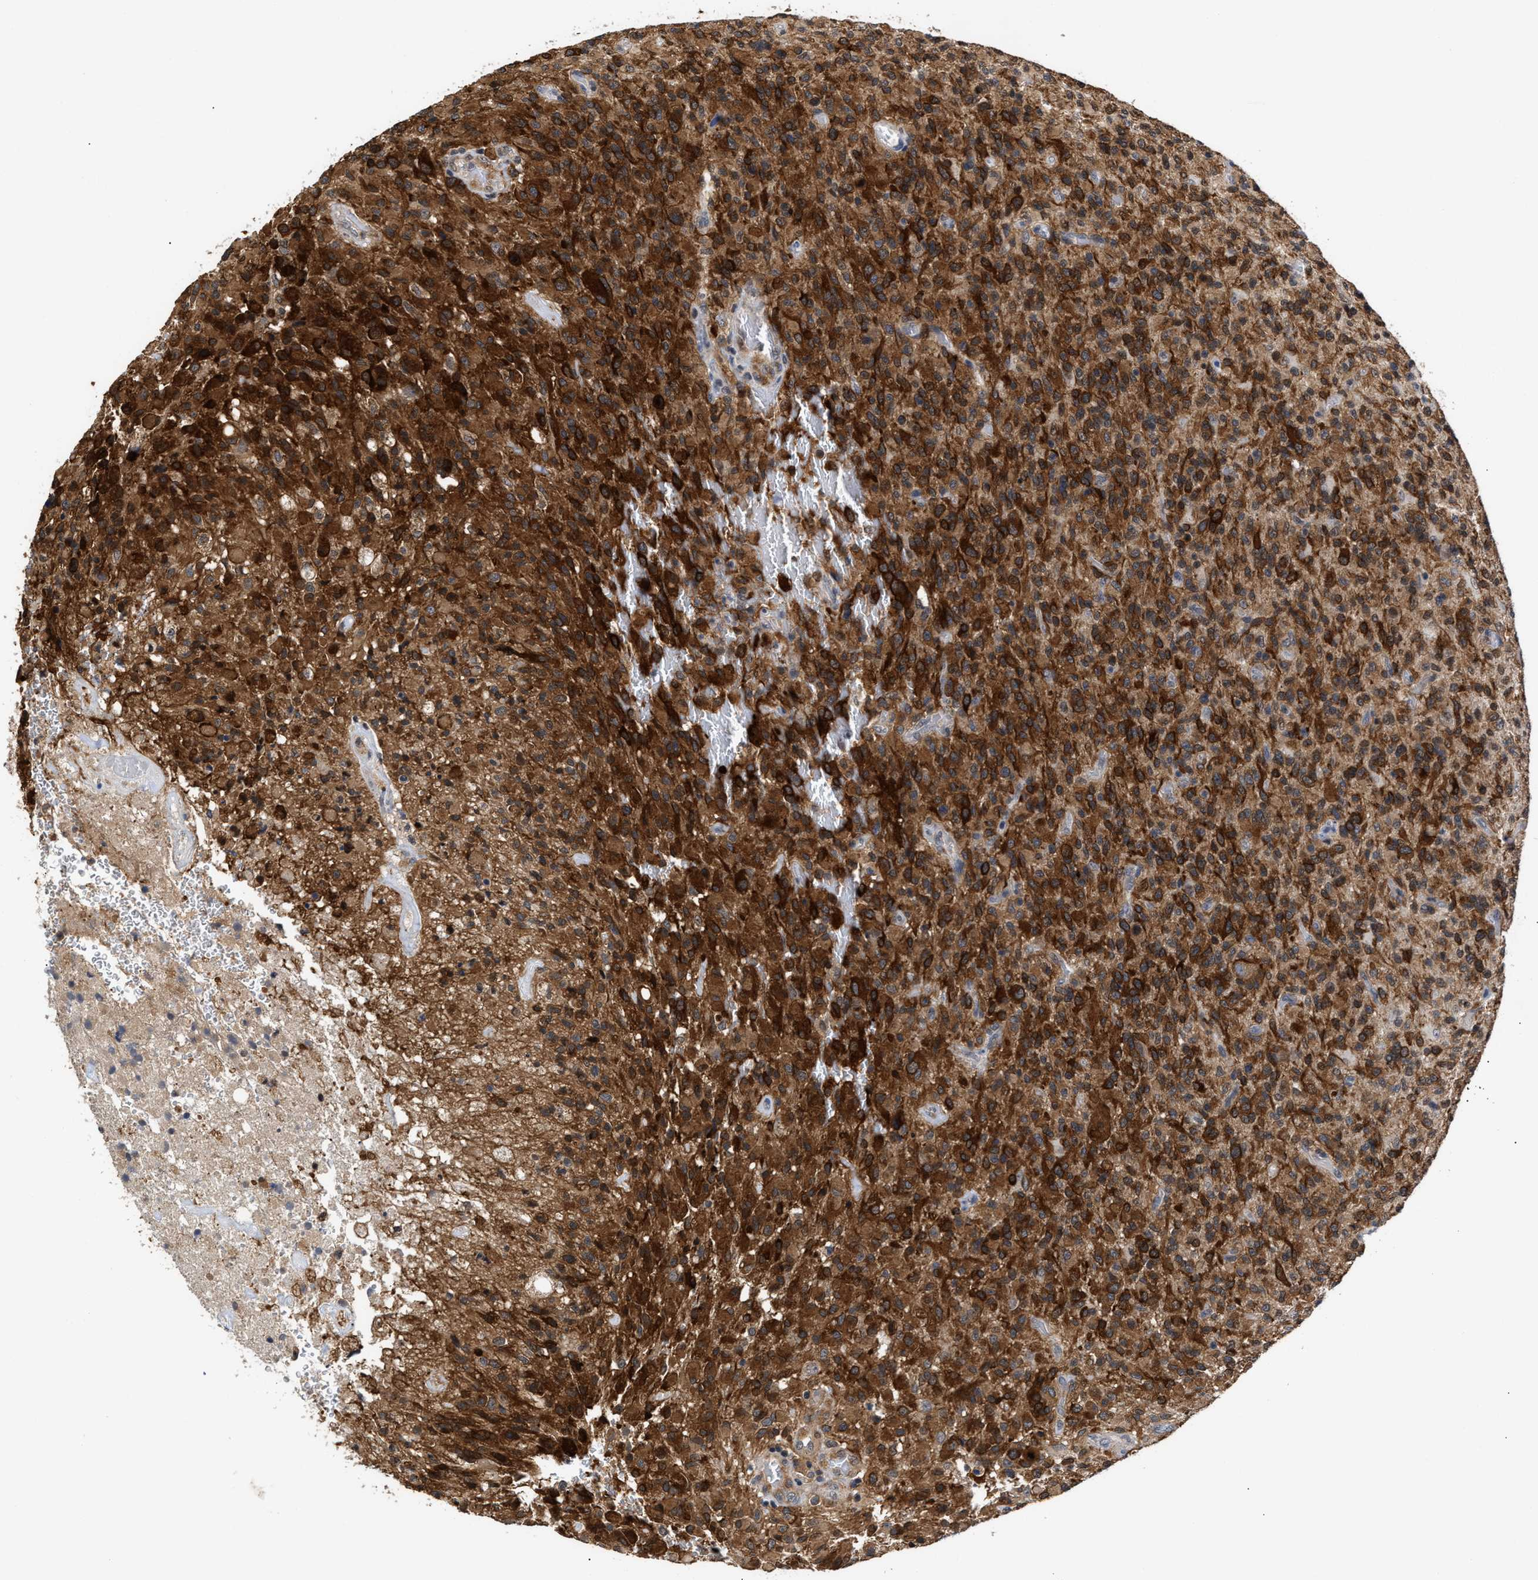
{"staining": {"intensity": "strong", "quantity": ">75%", "location": "cytoplasmic/membranous"}, "tissue": "glioma", "cell_type": "Tumor cells", "image_type": "cancer", "snomed": [{"axis": "morphology", "description": "Glioma, malignant, High grade"}, {"axis": "topography", "description": "Brain"}], "caption": "IHC histopathology image of glioma stained for a protein (brown), which reveals high levels of strong cytoplasmic/membranous expression in about >75% of tumor cells.", "gene": "CLIP2", "patient": {"sex": "male", "age": 71}}